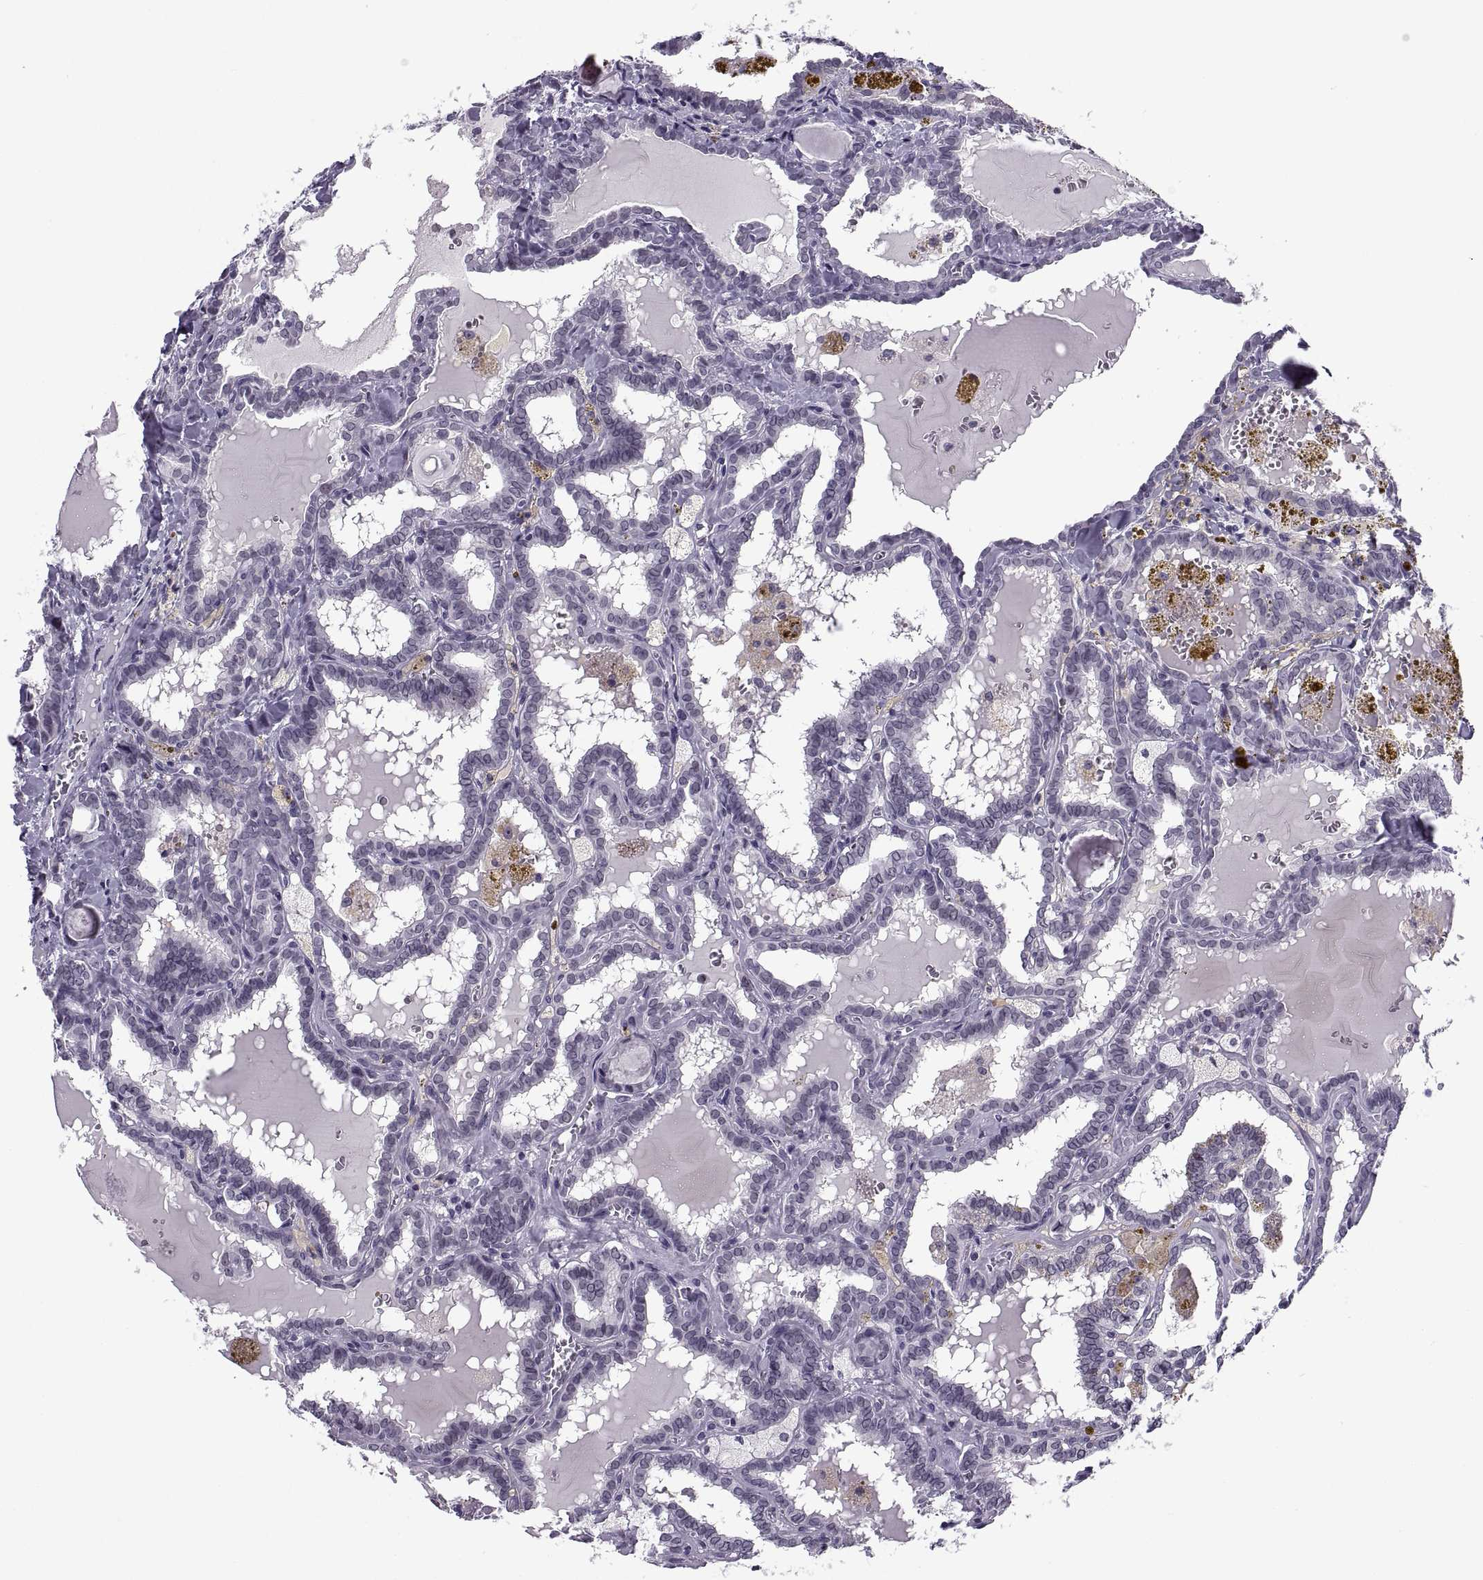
{"staining": {"intensity": "negative", "quantity": "none", "location": "none"}, "tissue": "thyroid cancer", "cell_type": "Tumor cells", "image_type": "cancer", "snomed": [{"axis": "morphology", "description": "Papillary adenocarcinoma, NOS"}, {"axis": "topography", "description": "Thyroid gland"}], "caption": "A high-resolution photomicrograph shows immunohistochemistry (IHC) staining of thyroid cancer (papillary adenocarcinoma), which demonstrates no significant expression in tumor cells.", "gene": "TBC1D3G", "patient": {"sex": "female", "age": 39}}